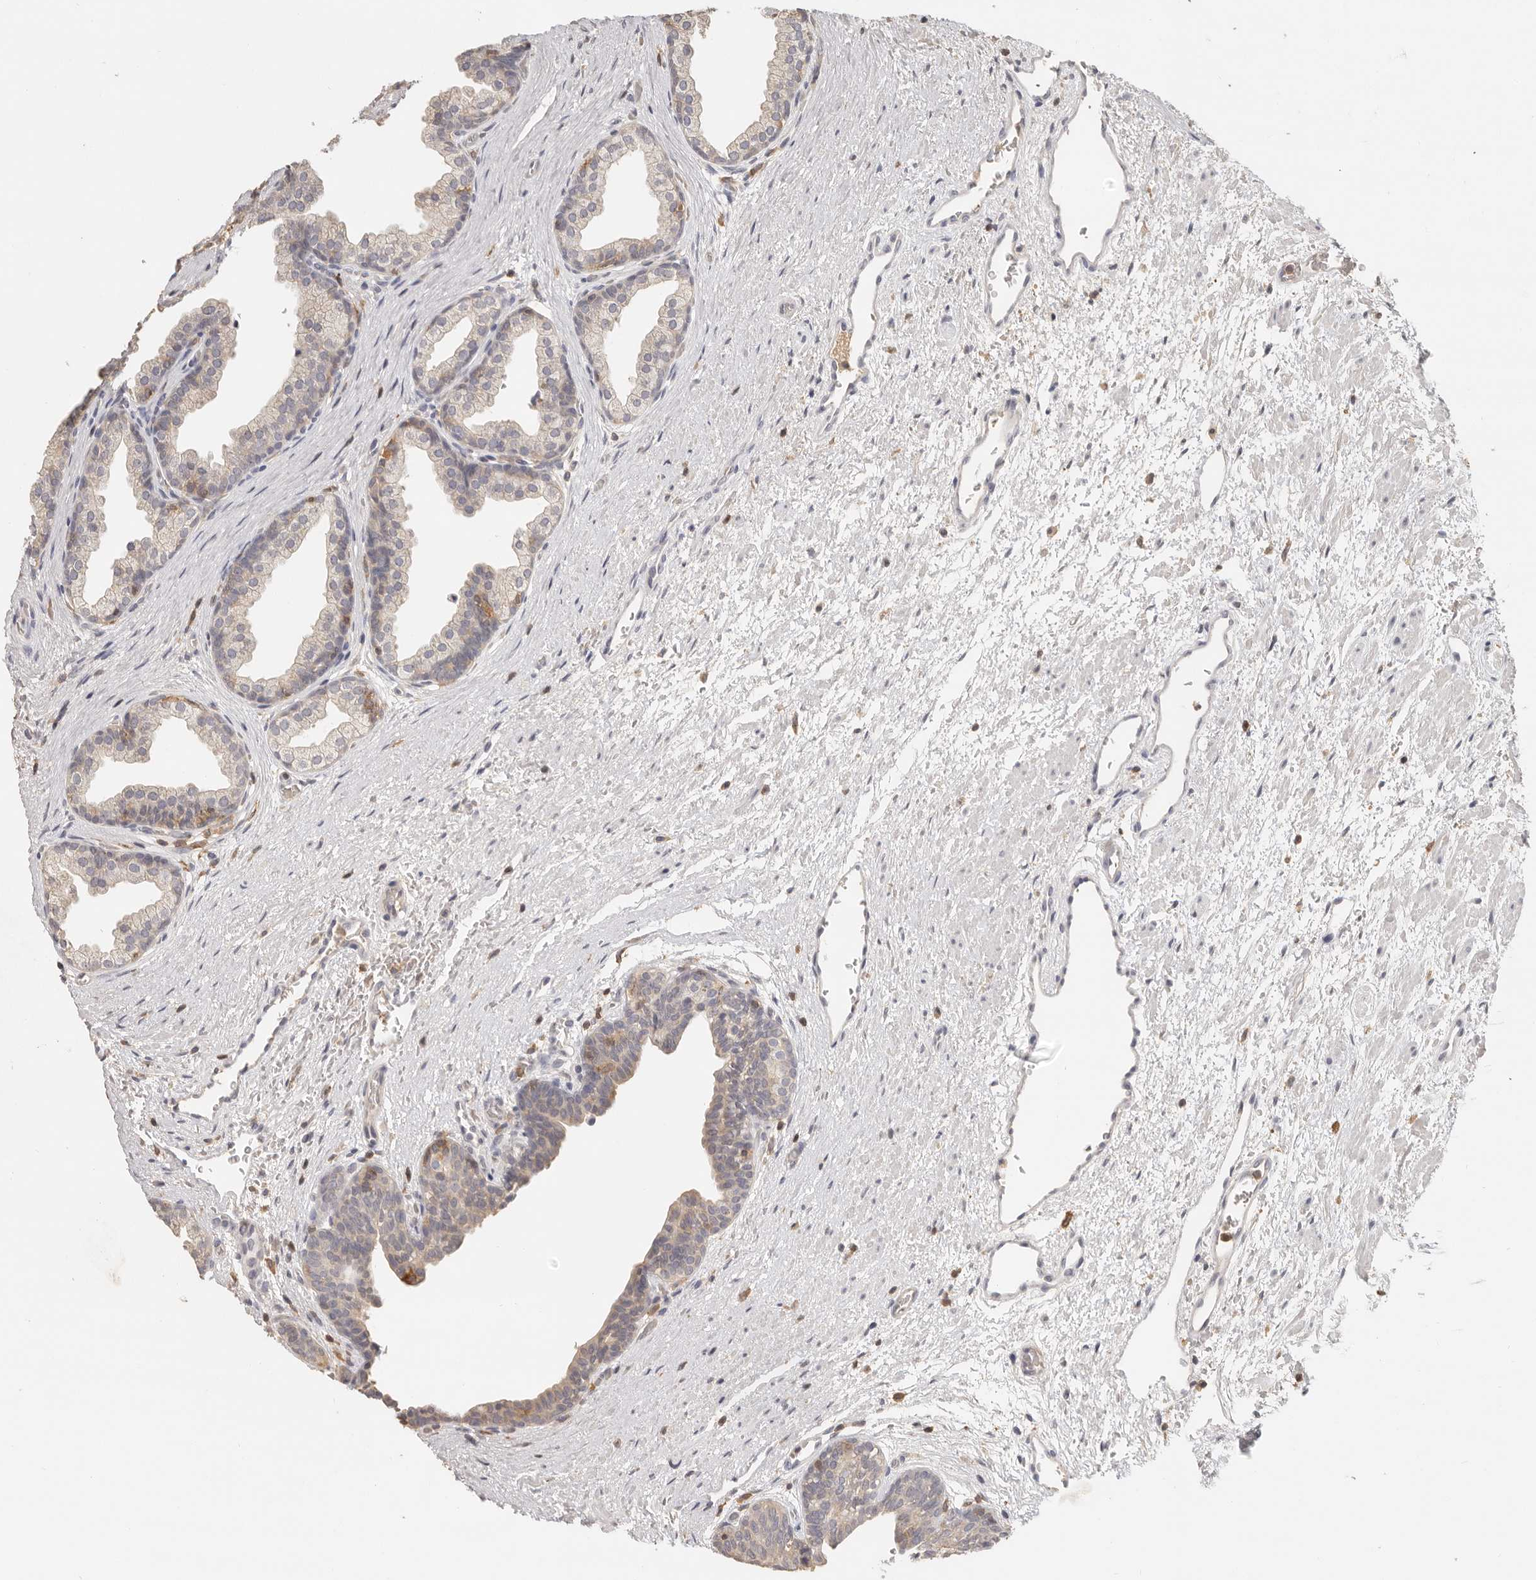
{"staining": {"intensity": "weak", "quantity": "<25%", "location": "cytoplasmic/membranous"}, "tissue": "prostate", "cell_type": "Glandular cells", "image_type": "normal", "snomed": [{"axis": "morphology", "description": "Normal tissue, NOS"}, {"axis": "topography", "description": "Prostate"}], "caption": "High power microscopy micrograph of an immunohistochemistry (IHC) image of benign prostate, revealing no significant staining in glandular cells.", "gene": "CSK", "patient": {"sex": "male", "age": 48}}